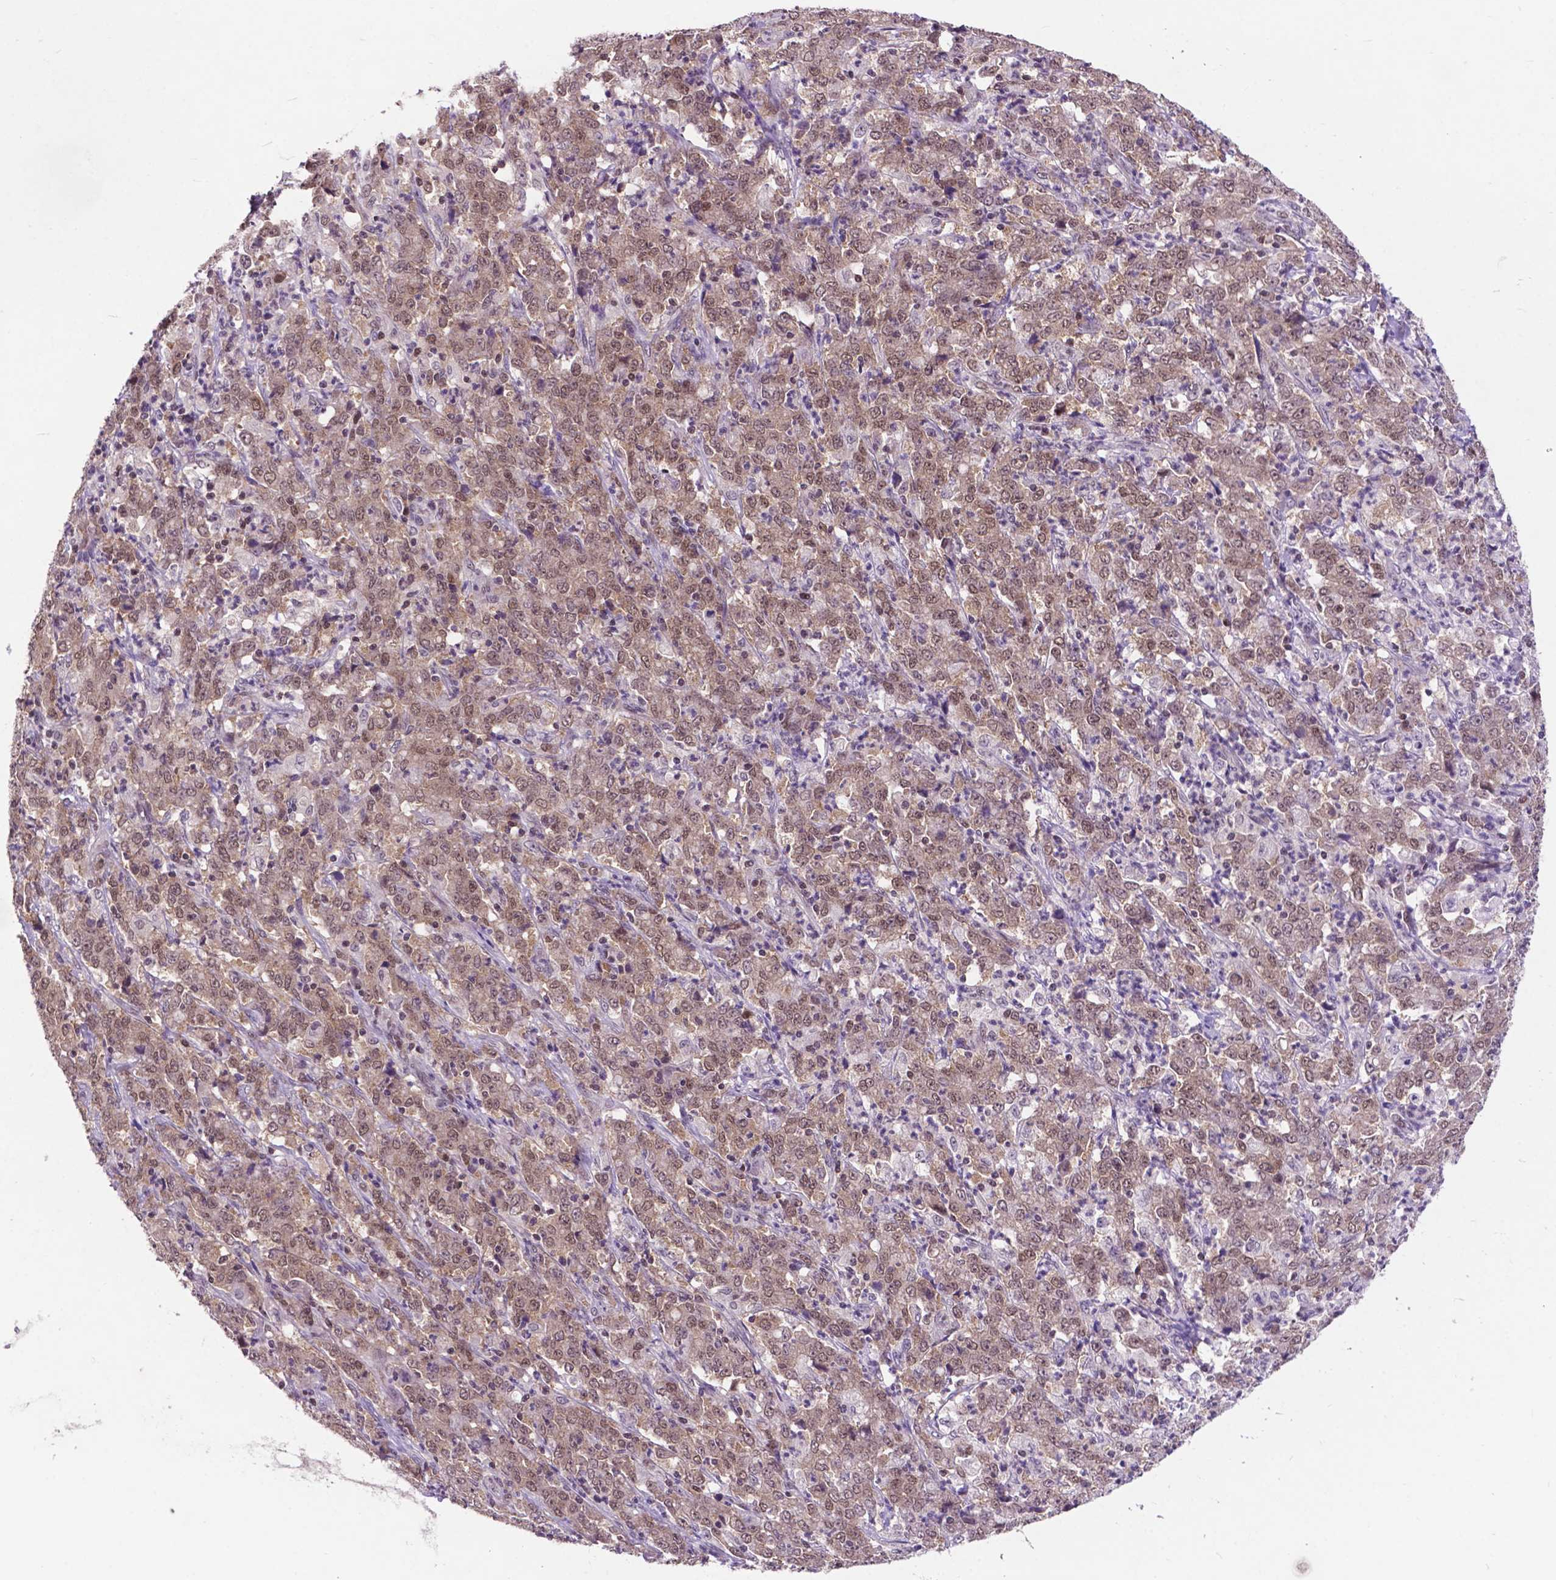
{"staining": {"intensity": "weak", "quantity": "25%-75%", "location": "nuclear"}, "tissue": "stomach cancer", "cell_type": "Tumor cells", "image_type": "cancer", "snomed": [{"axis": "morphology", "description": "Adenocarcinoma, NOS"}, {"axis": "topography", "description": "Stomach, lower"}], "caption": "Brown immunohistochemical staining in stomach adenocarcinoma demonstrates weak nuclear staining in approximately 25%-75% of tumor cells. (Stains: DAB (3,3'-diaminobenzidine) in brown, nuclei in blue, Microscopy: brightfield microscopy at high magnification).", "gene": "FAF1", "patient": {"sex": "female", "age": 71}}